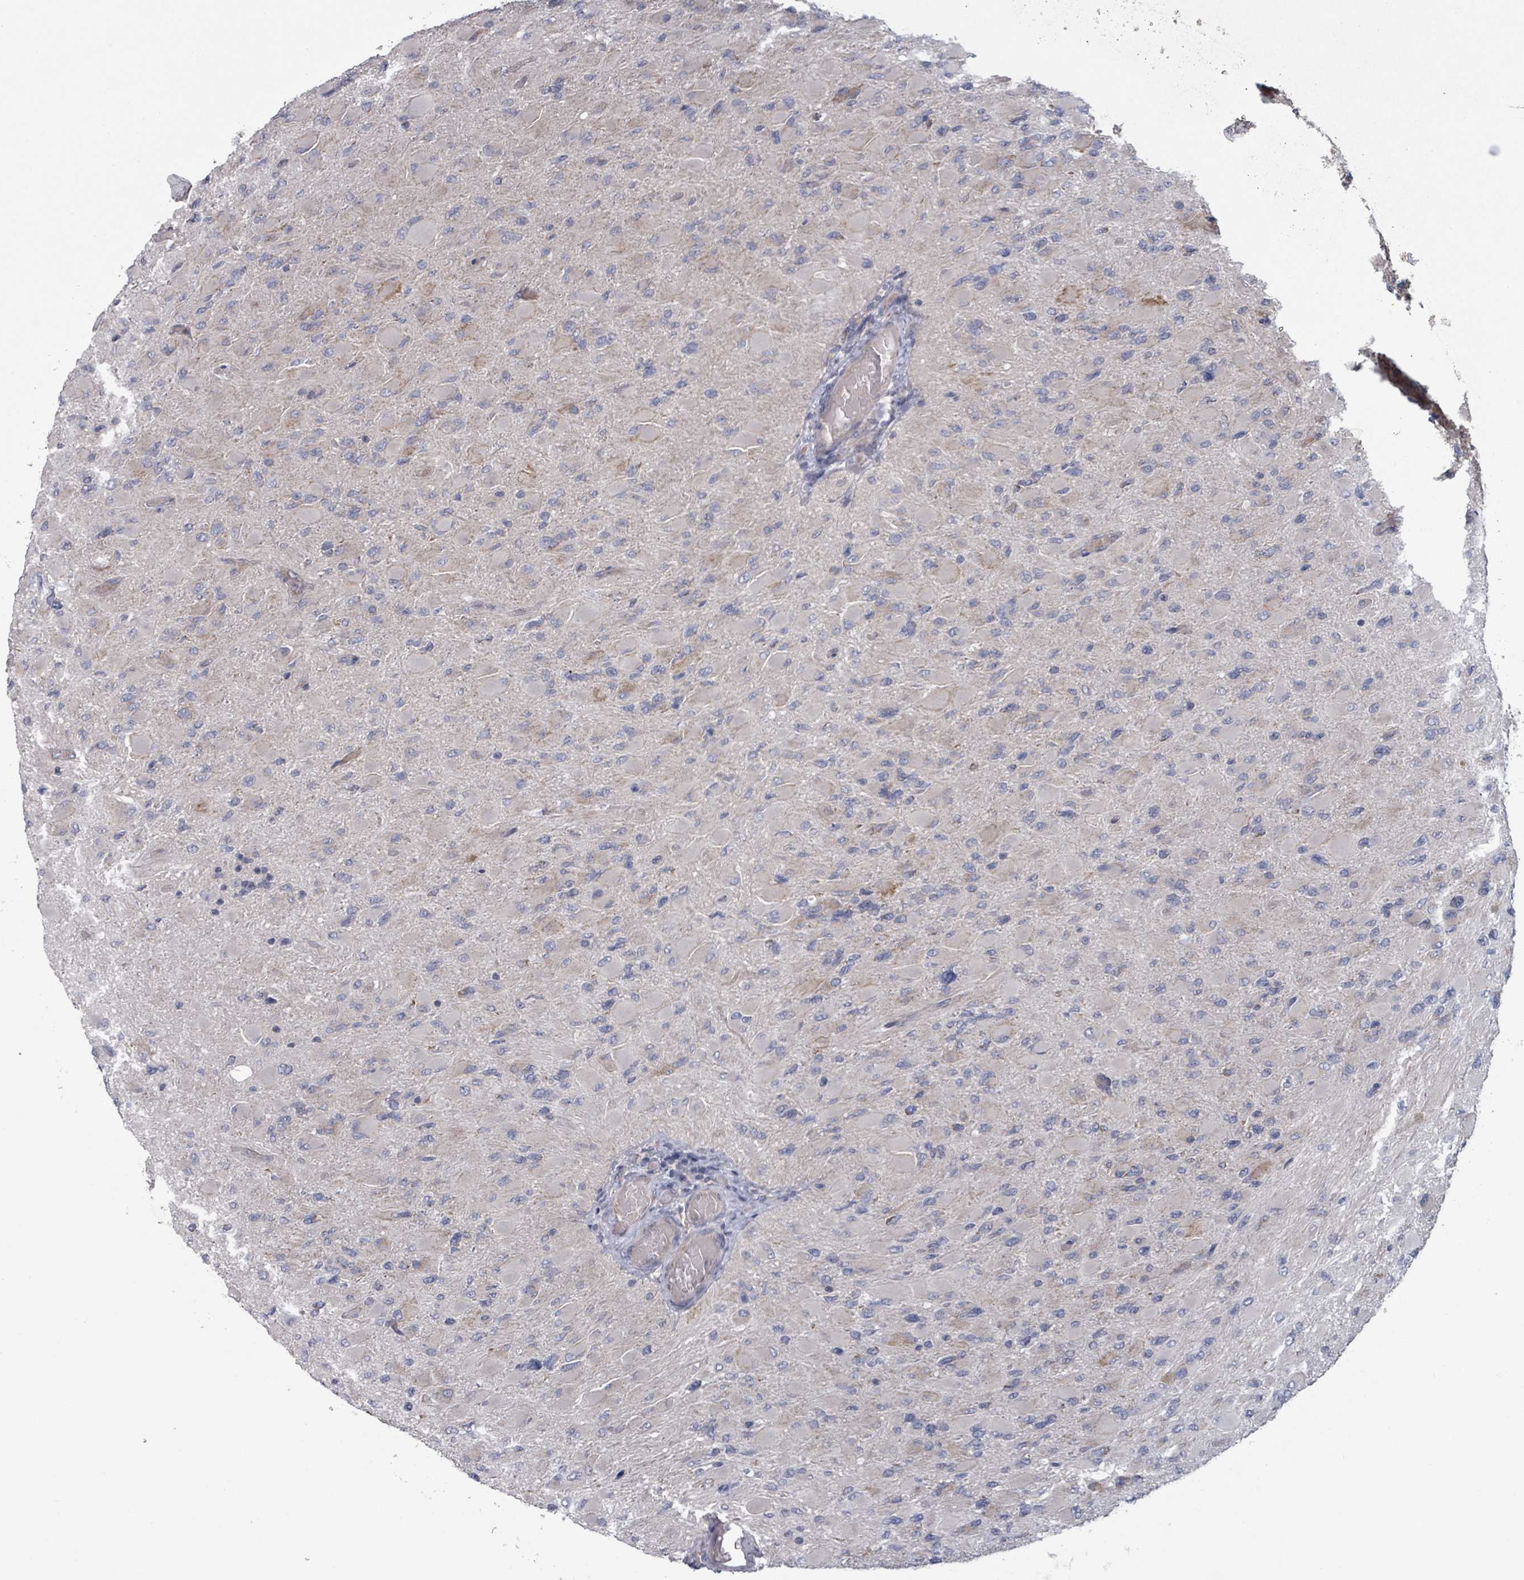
{"staining": {"intensity": "negative", "quantity": "none", "location": "none"}, "tissue": "glioma", "cell_type": "Tumor cells", "image_type": "cancer", "snomed": [{"axis": "morphology", "description": "Glioma, malignant, High grade"}, {"axis": "topography", "description": "Cerebral cortex"}], "caption": "A high-resolution image shows IHC staining of glioma, which demonstrates no significant positivity in tumor cells.", "gene": "FKBP1A", "patient": {"sex": "female", "age": 36}}